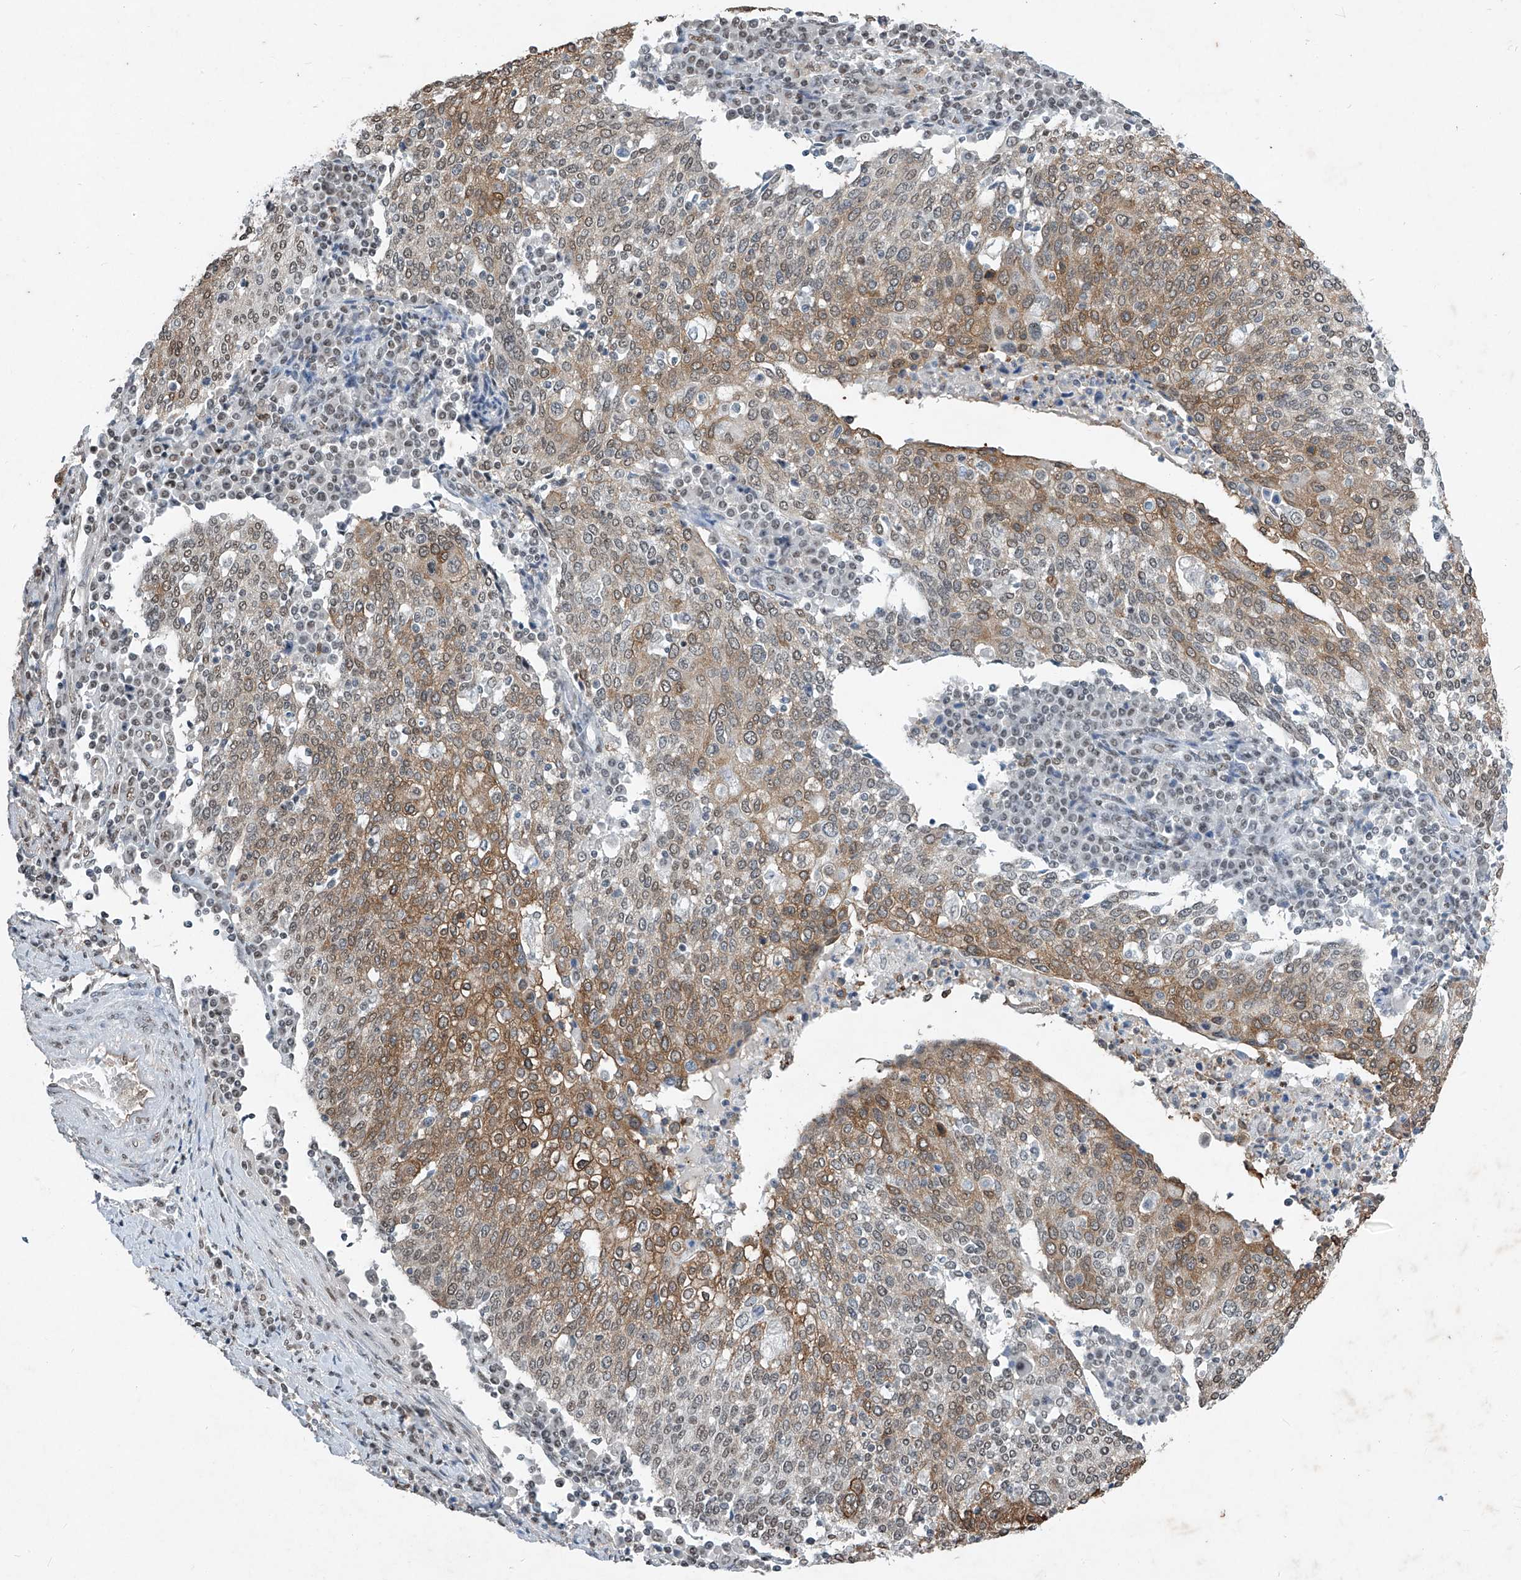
{"staining": {"intensity": "moderate", "quantity": ">75%", "location": "cytoplasmic/membranous"}, "tissue": "cervical cancer", "cell_type": "Tumor cells", "image_type": "cancer", "snomed": [{"axis": "morphology", "description": "Squamous cell carcinoma, NOS"}, {"axis": "topography", "description": "Cervix"}], "caption": "Tumor cells reveal medium levels of moderate cytoplasmic/membranous expression in about >75% of cells in human squamous cell carcinoma (cervical).", "gene": "TFEC", "patient": {"sex": "female", "age": 40}}